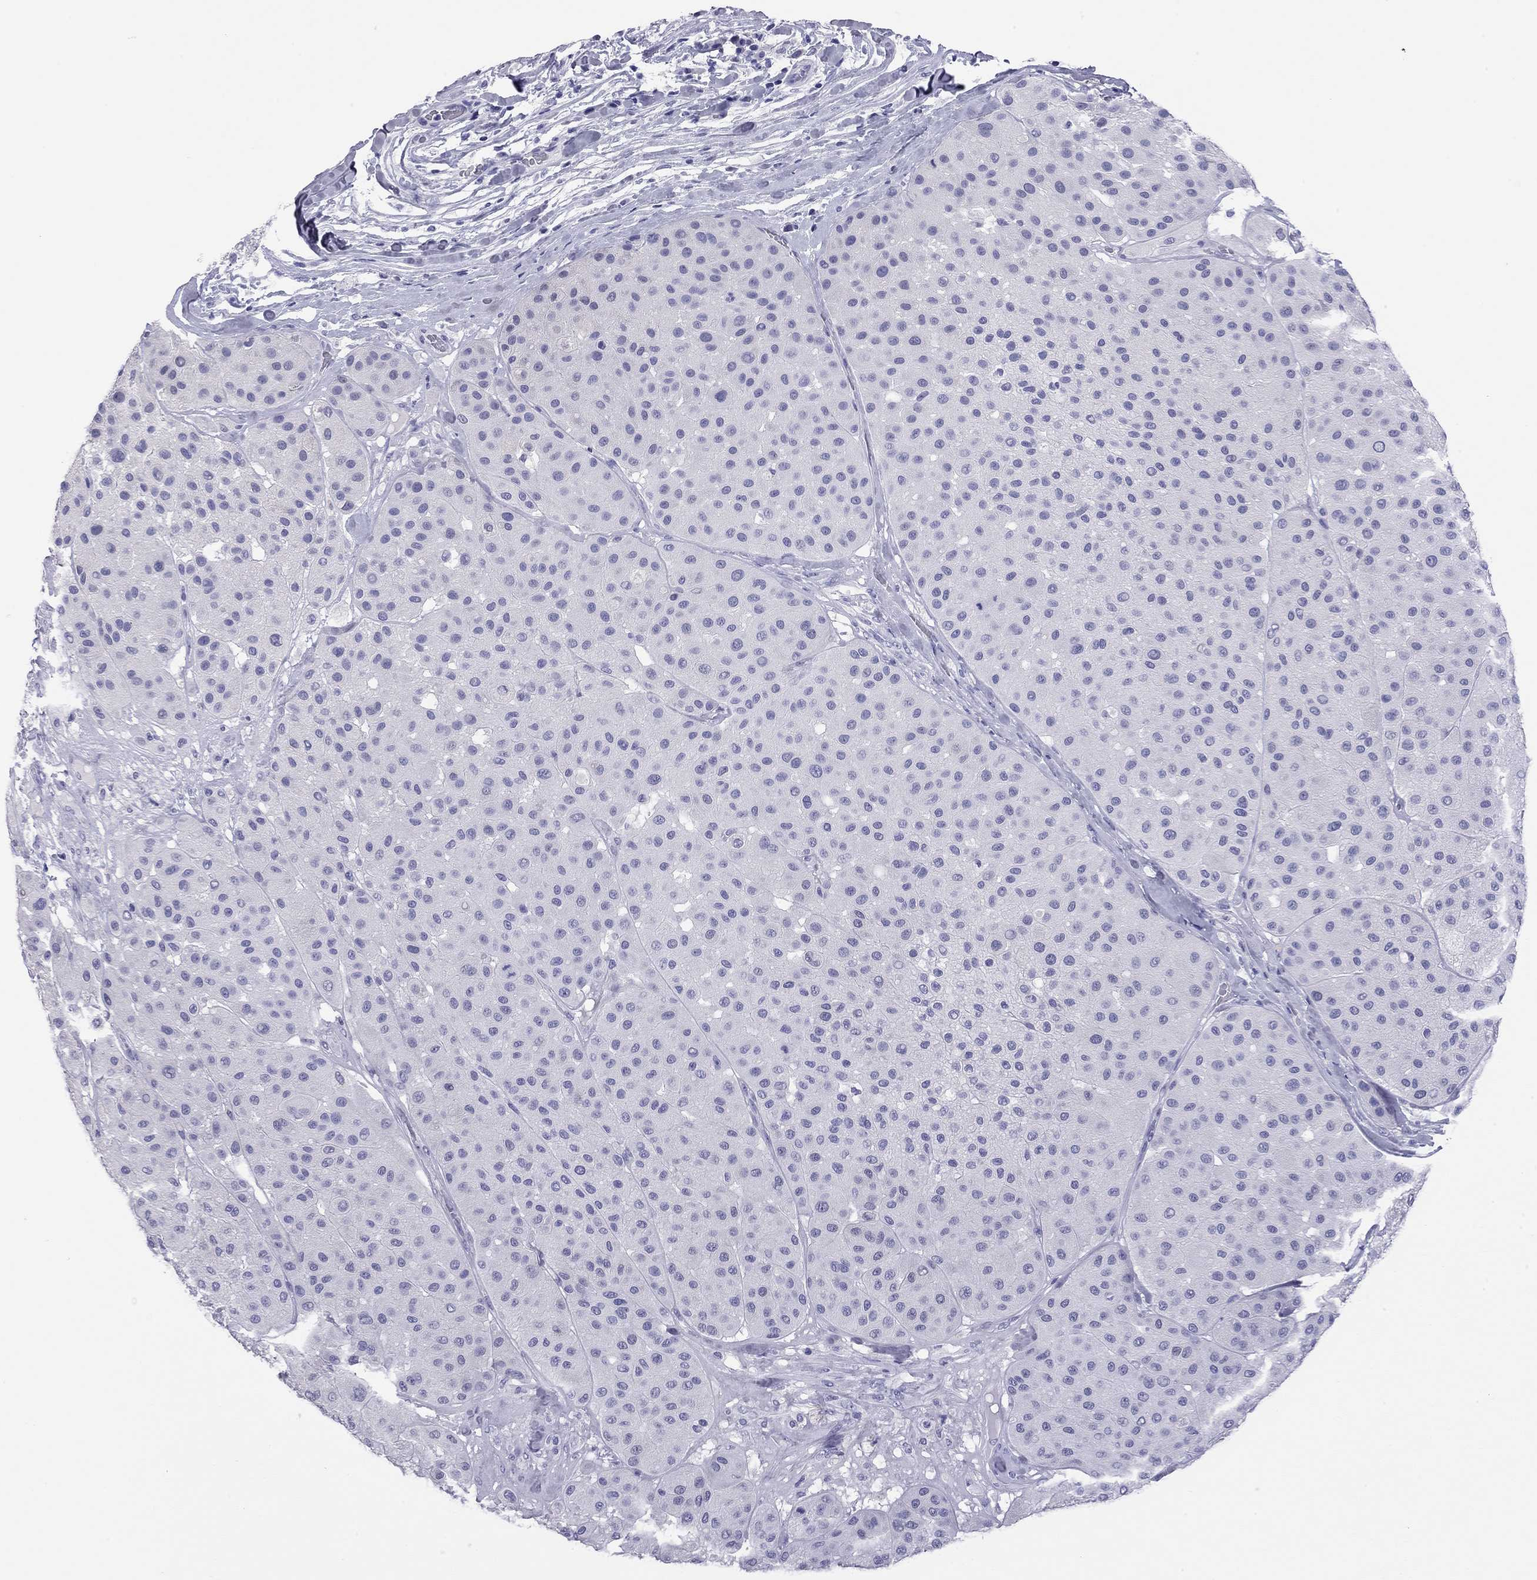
{"staining": {"intensity": "negative", "quantity": "none", "location": "none"}, "tissue": "melanoma", "cell_type": "Tumor cells", "image_type": "cancer", "snomed": [{"axis": "morphology", "description": "Malignant melanoma, Metastatic site"}, {"axis": "topography", "description": "Smooth muscle"}], "caption": "There is no significant staining in tumor cells of malignant melanoma (metastatic site).", "gene": "ODF4", "patient": {"sex": "male", "age": 41}}